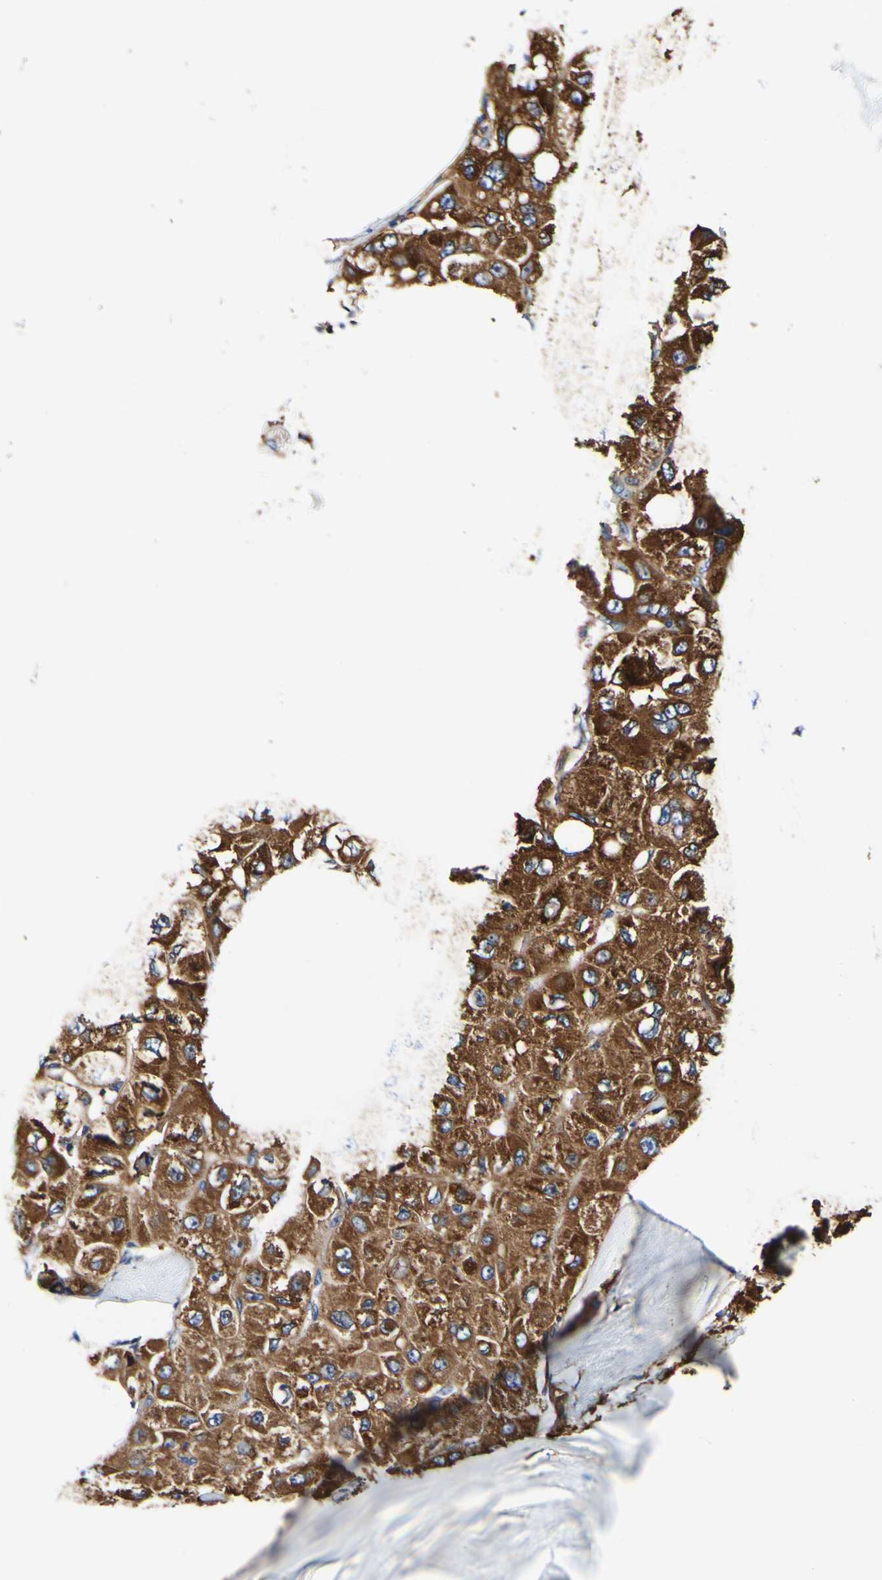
{"staining": {"intensity": "strong", "quantity": ">75%", "location": "cytoplasmic/membranous"}, "tissue": "liver cancer", "cell_type": "Tumor cells", "image_type": "cancer", "snomed": [{"axis": "morphology", "description": "Carcinoma, Hepatocellular, NOS"}, {"axis": "topography", "description": "Liver"}], "caption": "Immunohistochemistry (DAB) staining of liver cancer displays strong cytoplasmic/membranous protein expression in approximately >75% of tumor cells. The staining was performed using DAB, with brown indicating positive protein expression. Nuclei are stained blue with hematoxylin.", "gene": "P4HB", "patient": {"sex": "male", "age": 80}}